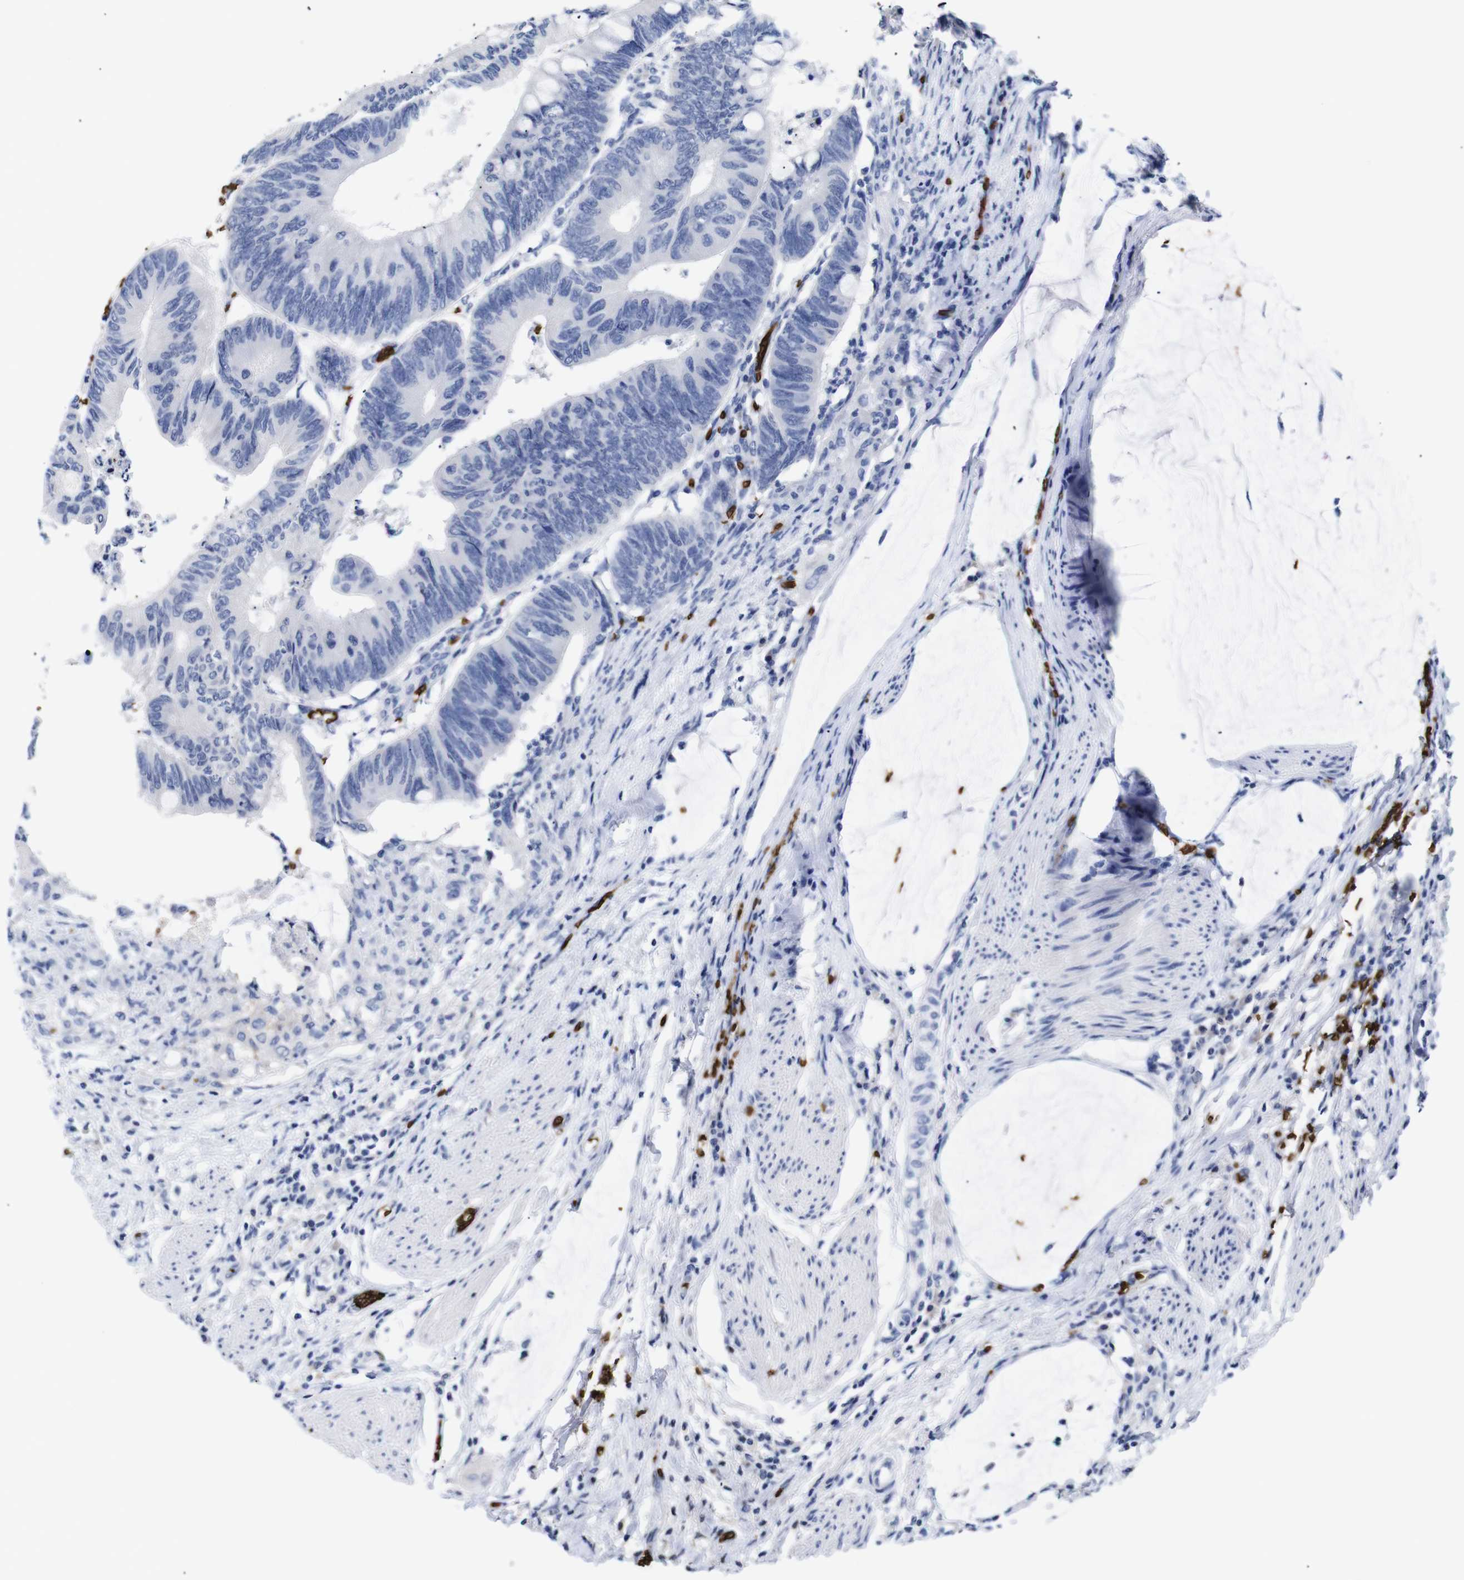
{"staining": {"intensity": "negative", "quantity": "none", "location": "none"}, "tissue": "colorectal cancer", "cell_type": "Tumor cells", "image_type": "cancer", "snomed": [{"axis": "morphology", "description": "Normal tissue, NOS"}, {"axis": "morphology", "description": "Adenocarcinoma, NOS"}, {"axis": "topography", "description": "Rectum"}, {"axis": "topography", "description": "Peripheral nerve tissue"}], "caption": "Protein analysis of colorectal cancer (adenocarcinoma) demonstrates no significant positivity in tumor cells.", "gene": "S1PR2", "patient": {"sex": "male", "age": 92}}